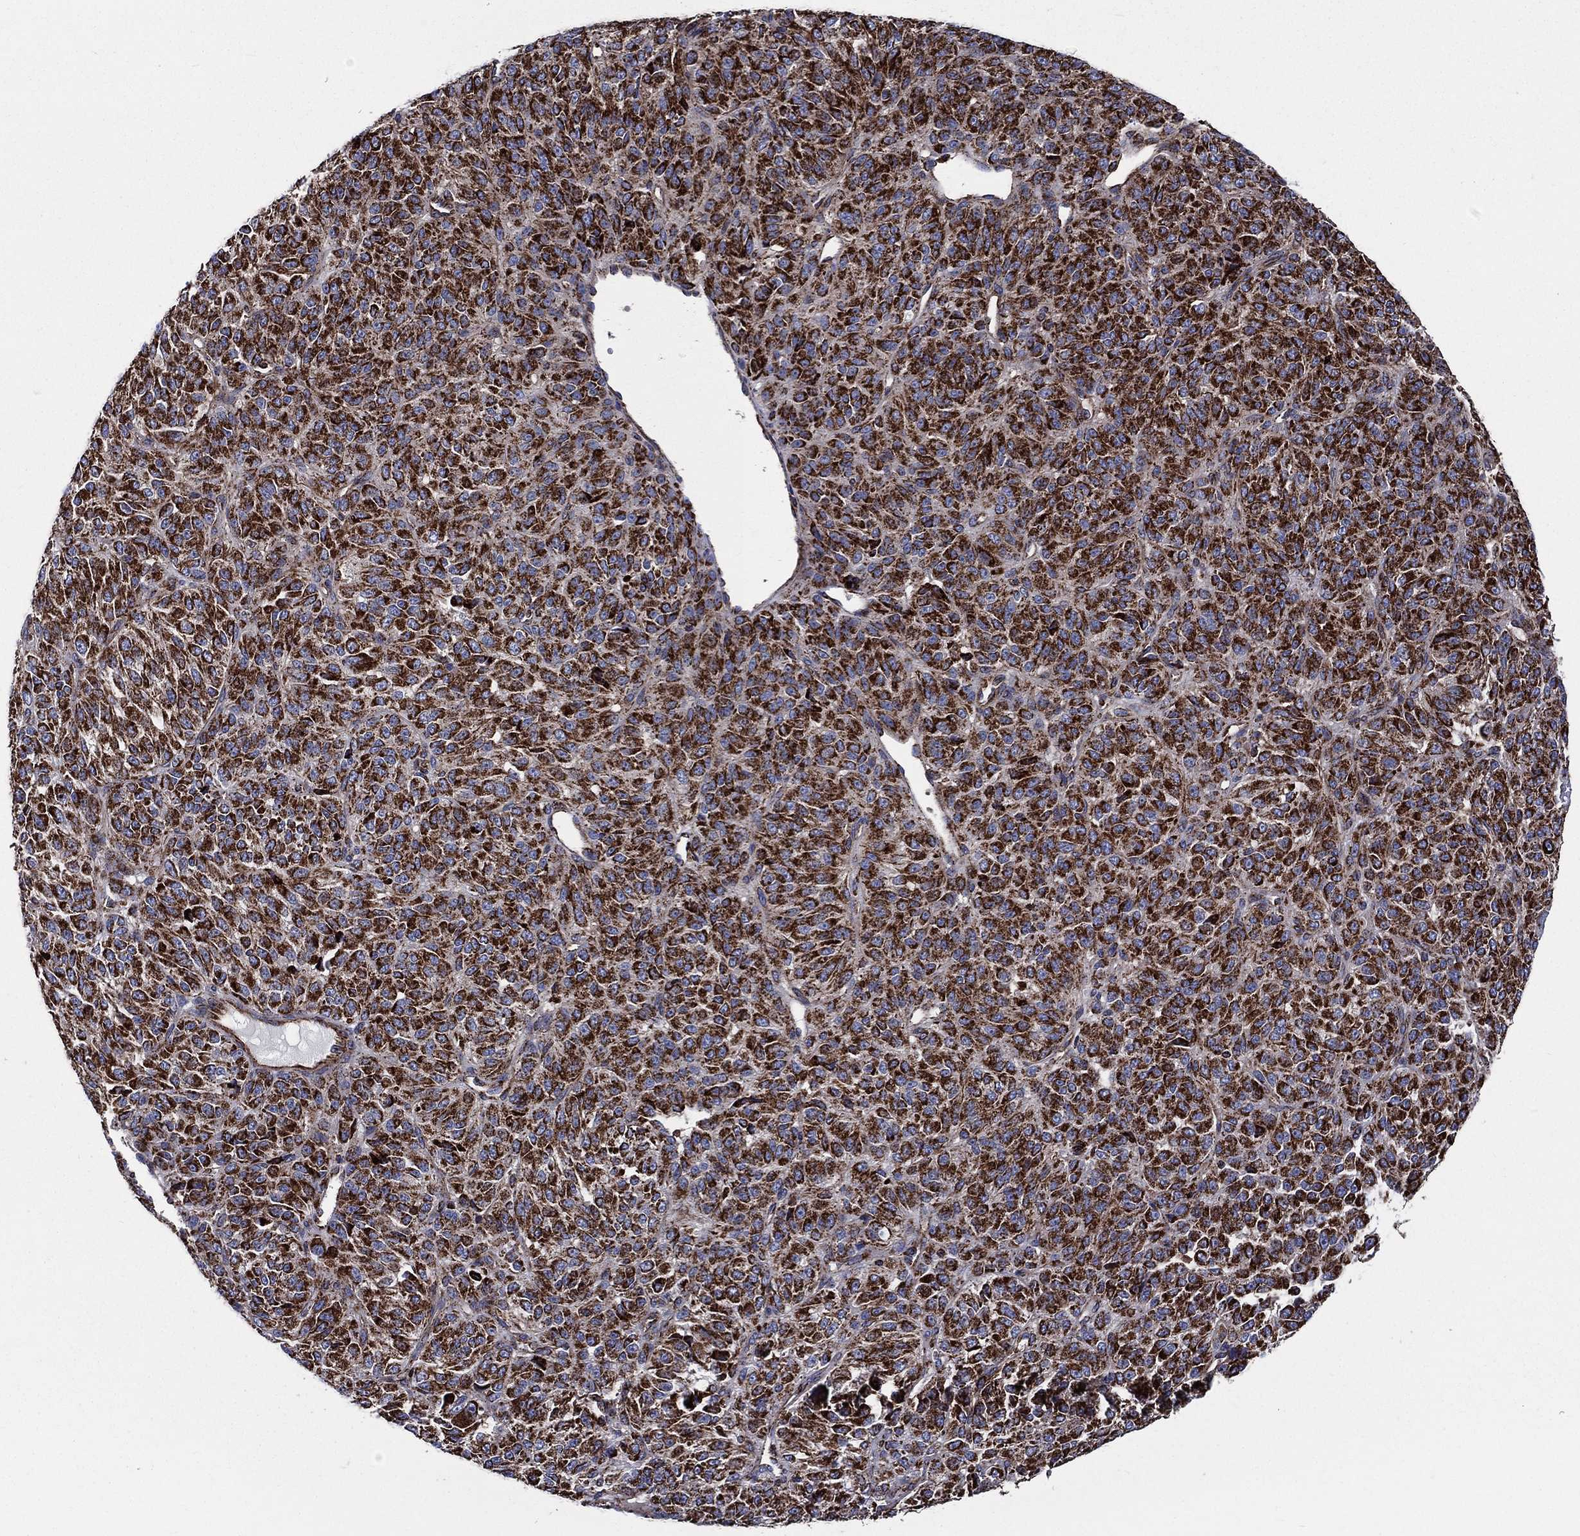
{"staining": {"intensity": "strong", "quantity": ">75%", "location": "cytoplasmic/membranous"}, "tissue": "melanoma", "cell_type": "Tumor cells", "image_type": "cancer", "snomed": [{"axis": "morphology", "description": "Malignant melanoma, Metastatic site"}, {"axis": "topography", "description": "Brain"}], "caption": "Human melanoma stained with a brown dye displays strong cytoplasmic/membranous positive staining in about >75% of tumor cells.", "gene": "ANKRD37", "patient": {"sex": "female", "age": 56}}